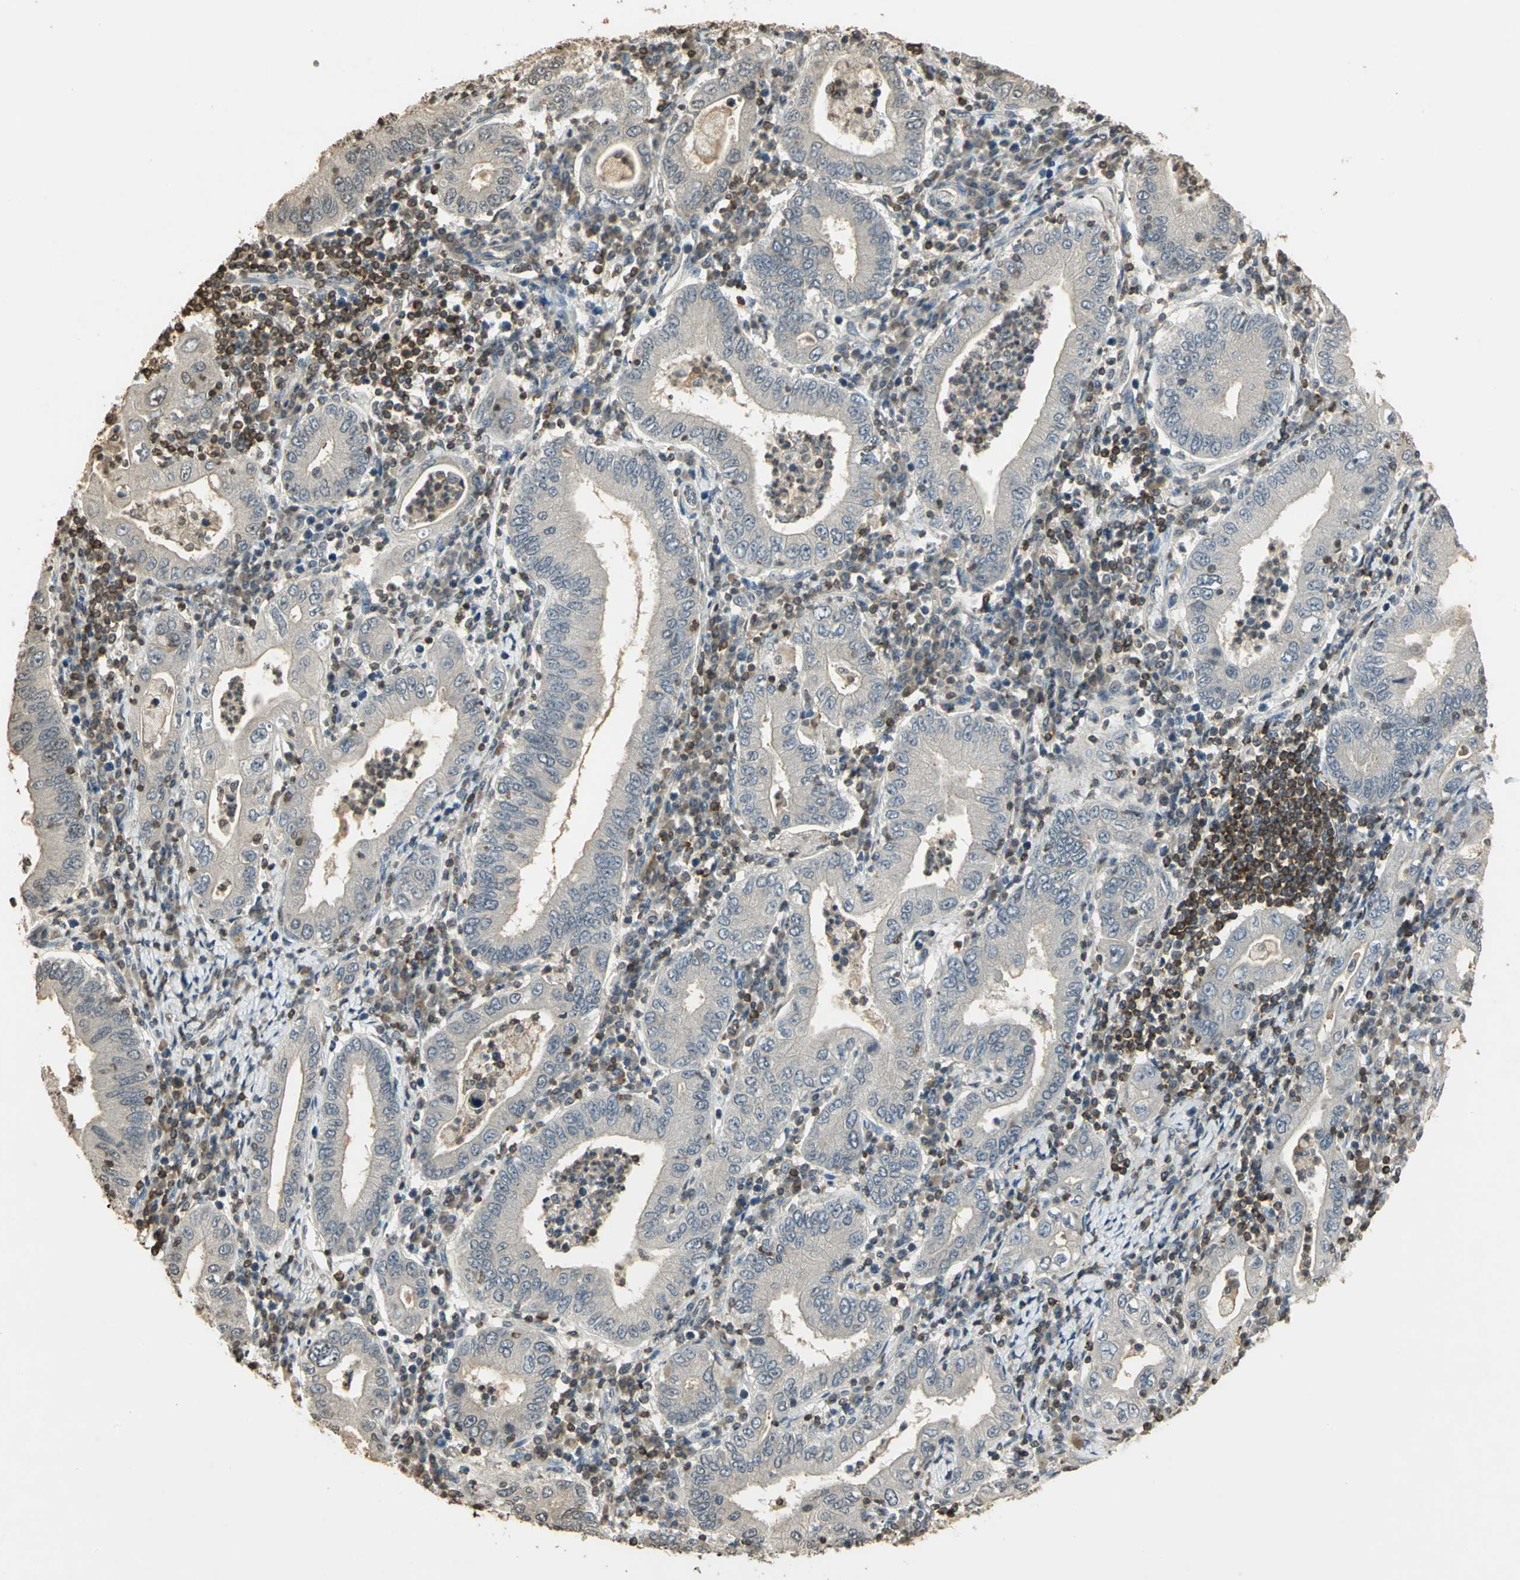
{"staining": {"intensity": "negative", "quantity": "none", "location": "none"}, "tissue": "stomach cancer", "cell_type": "Tumor cells", "image_type": "cancer", "snomed": [{"axis": "morphology", "description": "Normal tissue, NOS"}, {"axis": "morphology", "description": "Adenocarcinoma, NOS"}, {"axis": "topography", "description": "Esophagus"}, {"axis": "topography", "description": "Stomach, upper"}, {"axis": "topography", "description": "Peripheral nerve tissue"}], "caption": "Protein analysis of stomach adenocarcinoma demonstrates no significant positivity in tumor cells. (IHC, brightfield microscopy, high magnification).", "gene": "IL16", "patient": {"sex": "male", "age": 62}}